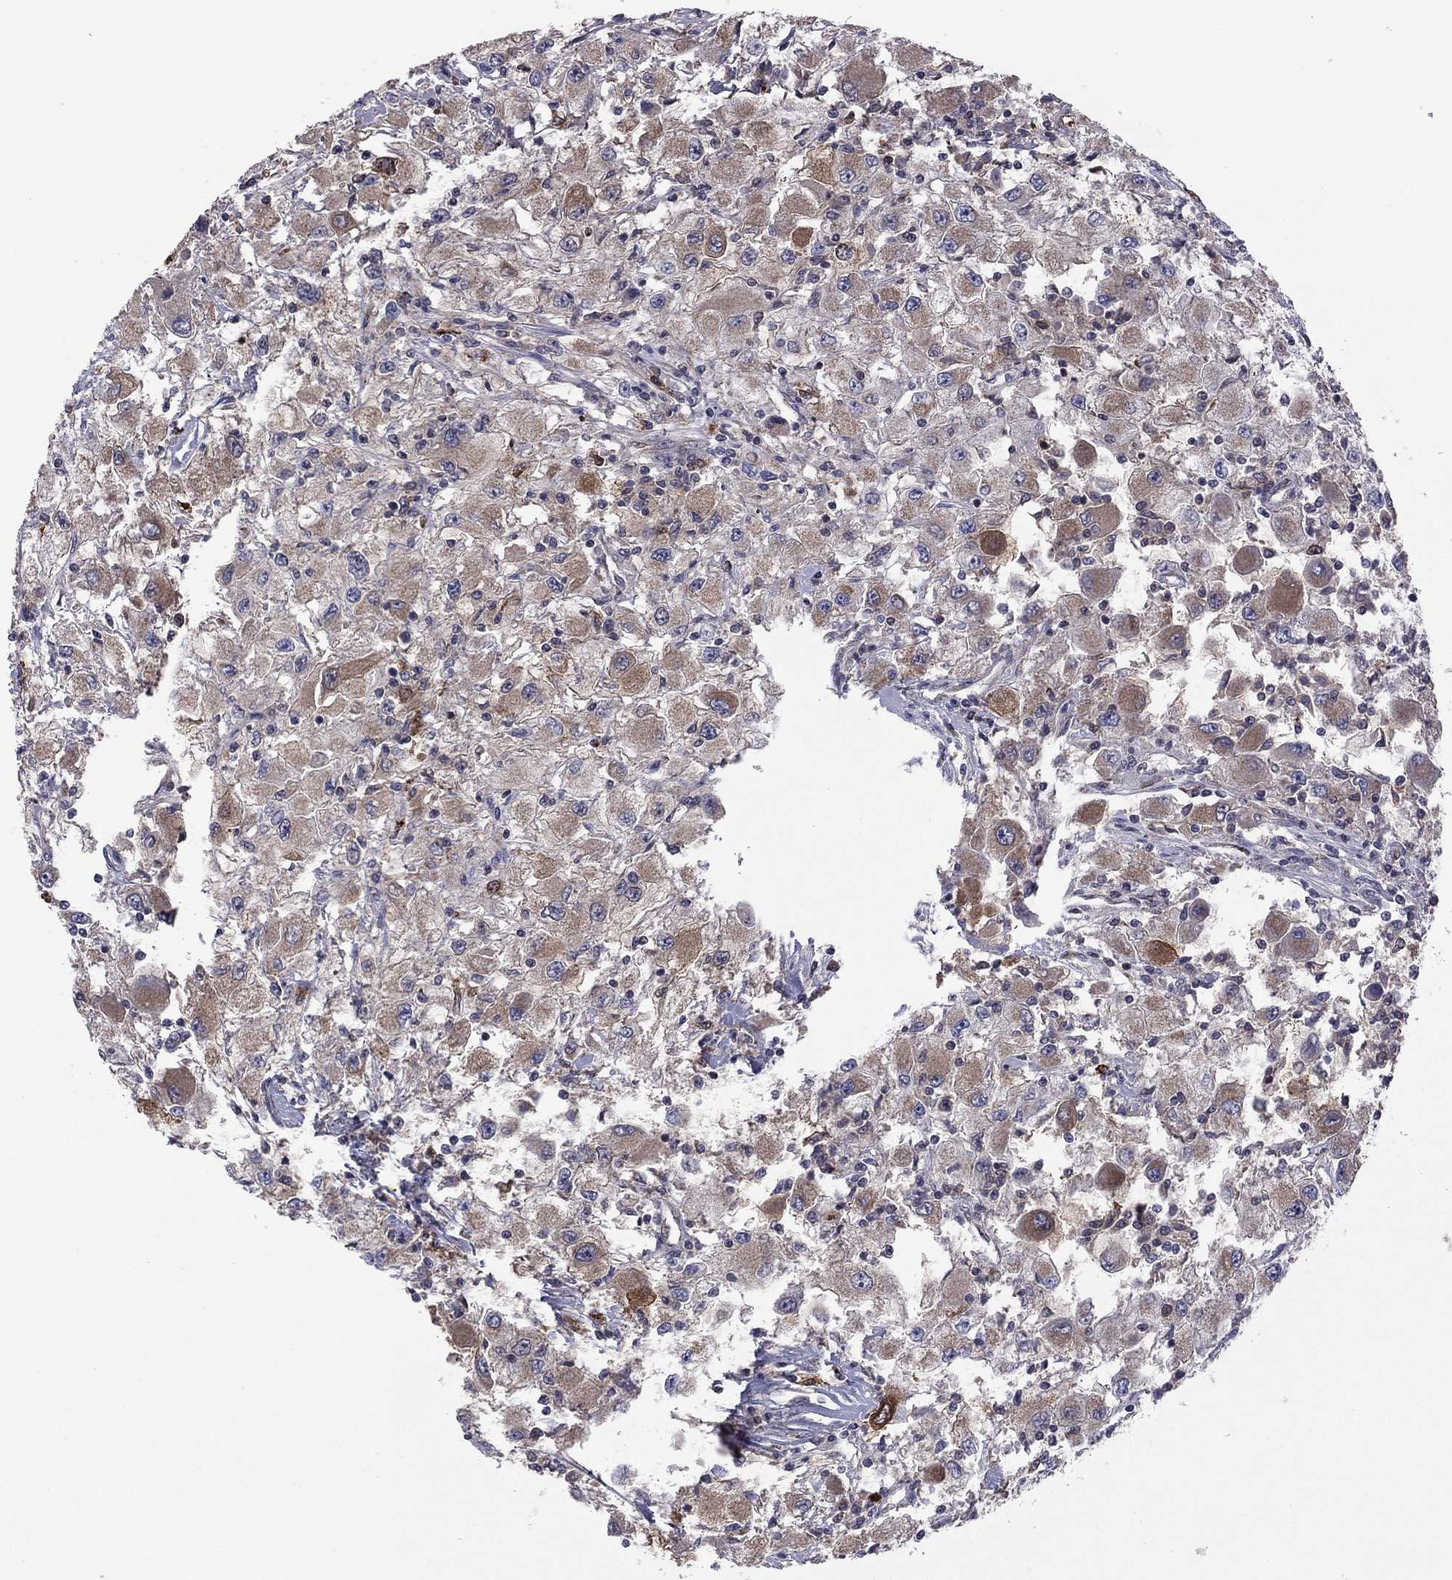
{"staining": {"intensity": "moderate", "quantity": "<25%", "location": "cytoplasmic/membranous"}, "tissue": "renal cancer", "cell_type": "Tumor cells", "image_type": "cancer", "snomed": [{"axis": "morphology", "description": "Adenocarcinoma, NOS"}, {"axis": "topography", "description": "Kidney"}], "caption": "Renal cancer (adenocarcinoma) stained for a protein exhibits moderate cytoplasmic/membranous positivity in tumor cells.", "gene": "GPAA1", "patient": {"sex": "female", "age": 67}}